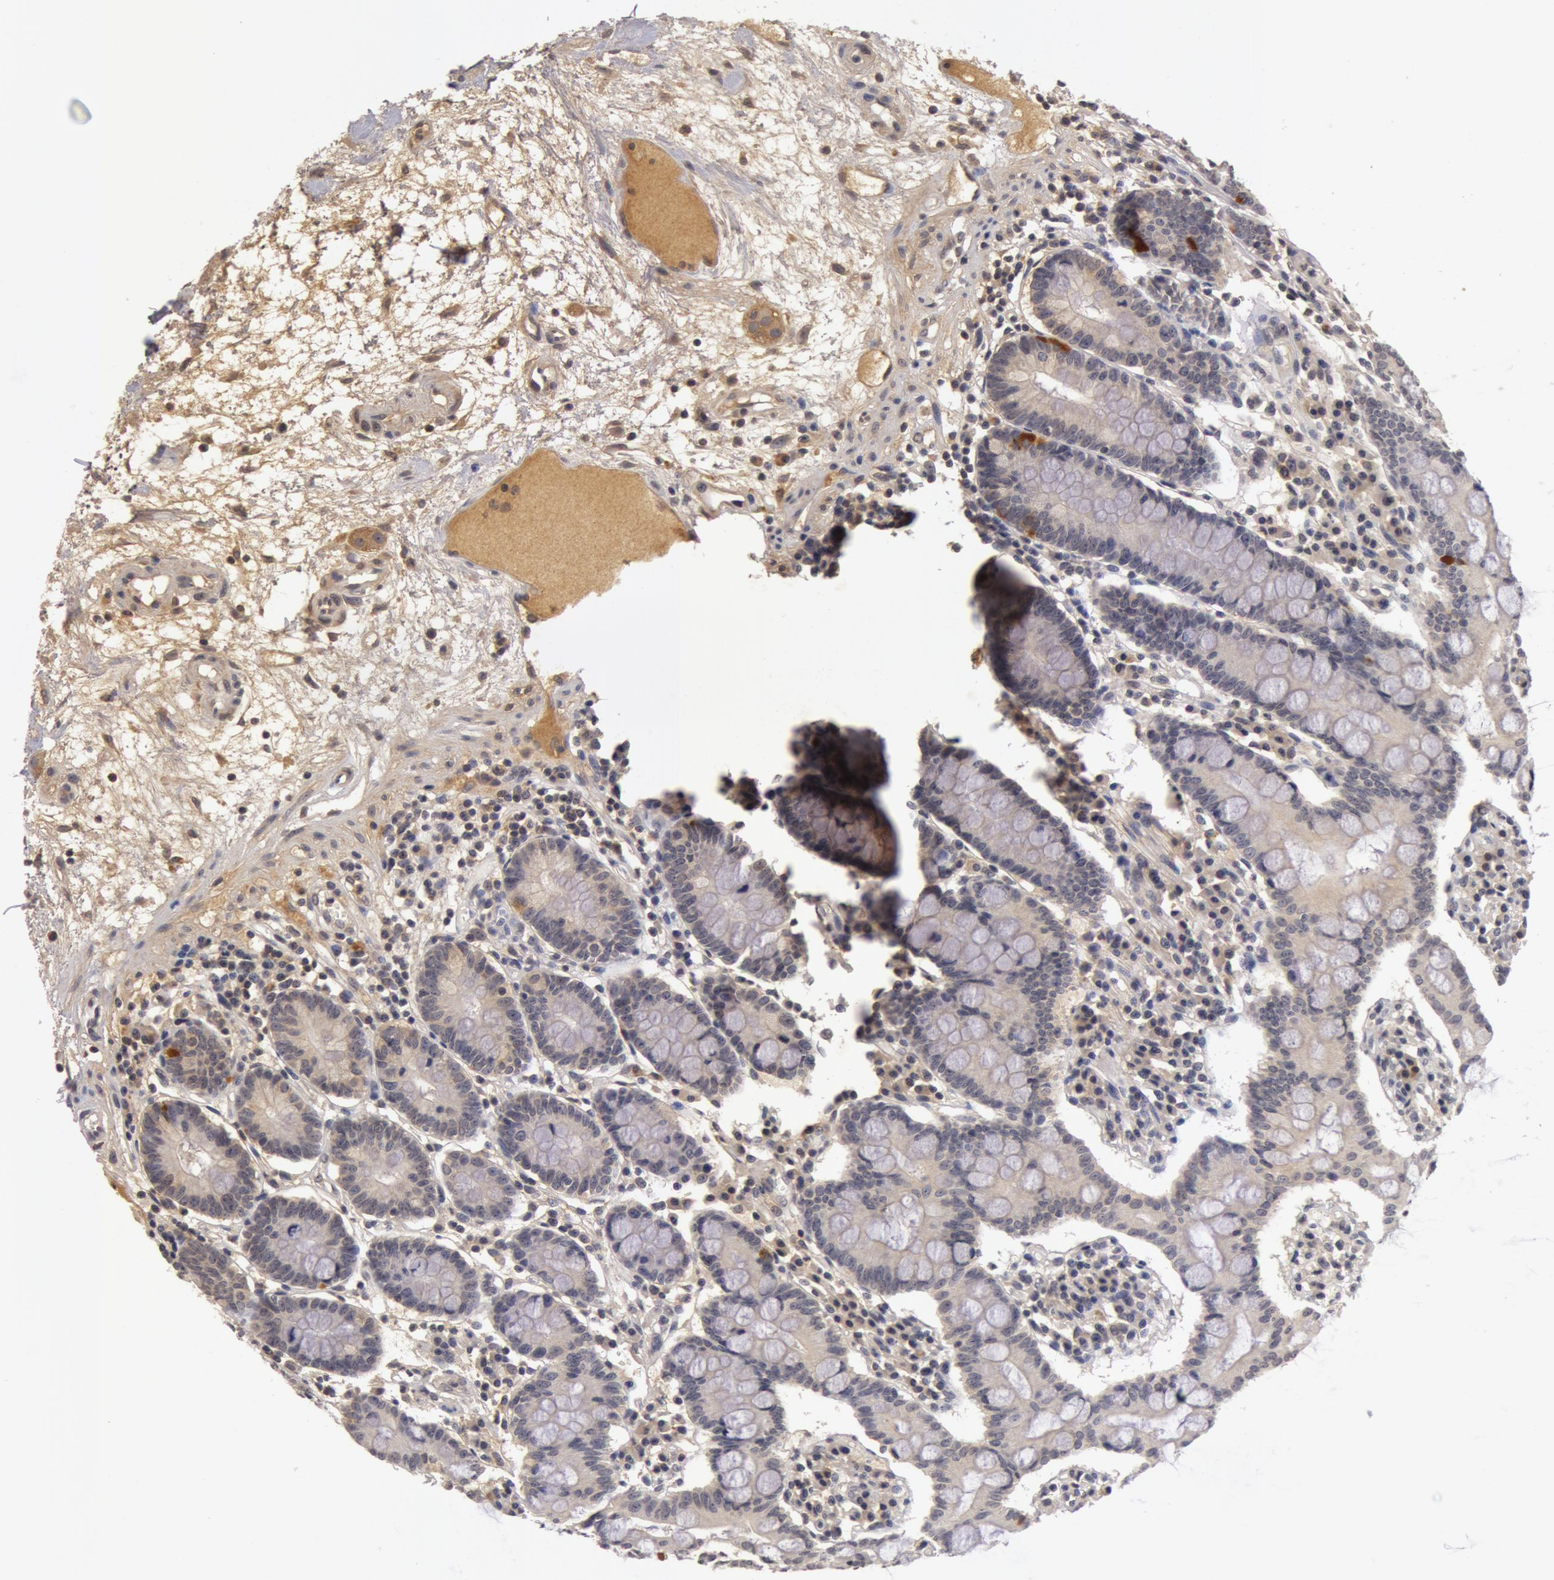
{"staining": {"intensity": "weak", "quantity": ">75%", "location": "cytoplasmic/membranous"}, "tissue": "small intestine", "cell_type": "Glandular cells", "image_type": "normal", "snomed": [{"axis": "morphology", "description": "Normal tissue, NOS"}, {"axis": "topography", "description": "Small intestine"}], "caption": "Immunohistochemistry of unremarkable small intestine shows low levels of weak cytoplasmic/membranous expression in about >75% of glandular cells.", "gene": "BCHE", "patient": {"sex": "female", "age": 51}}